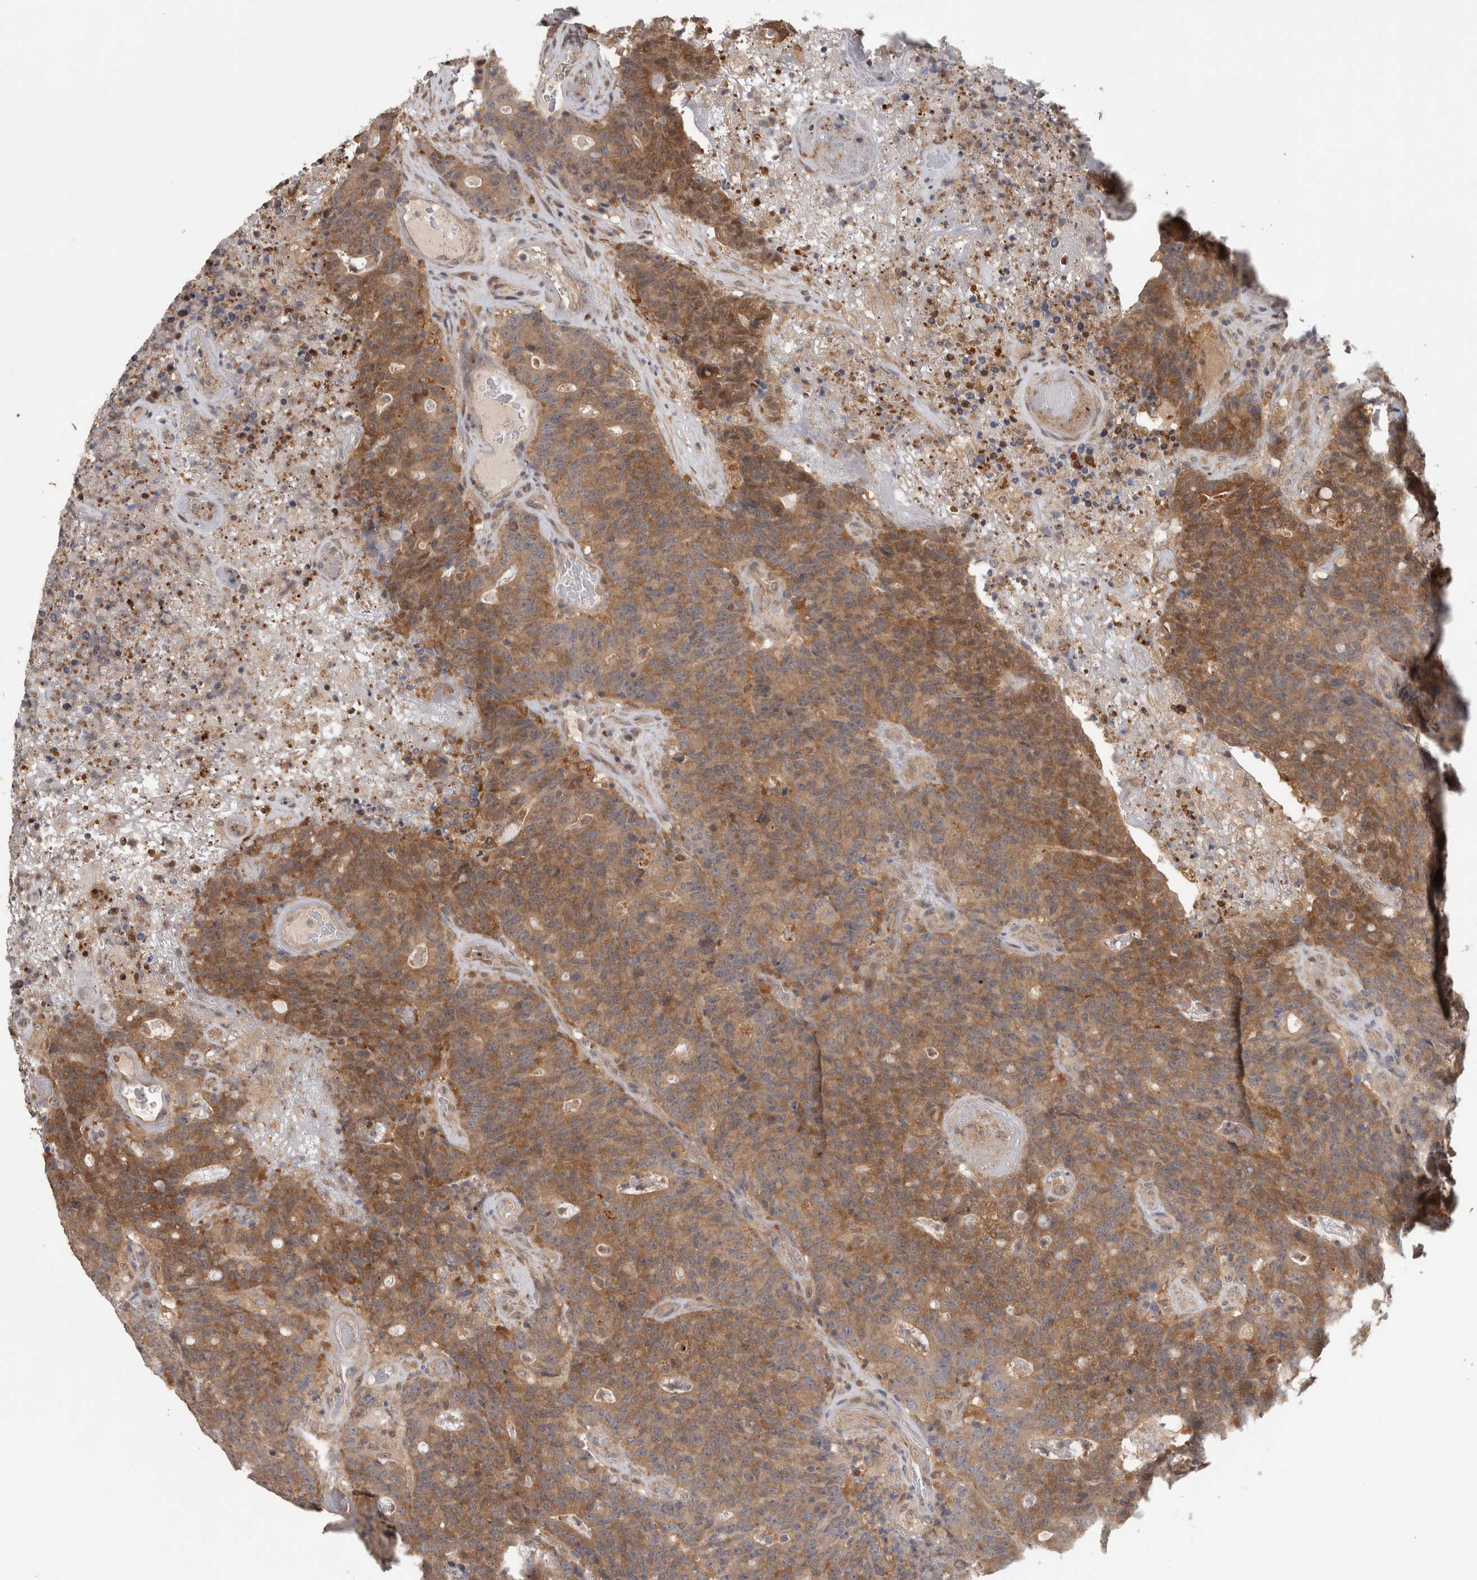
{"staining": {"intensity": "moderate", "quantity": ">75%", "location": "cytoplasmic/membranous"}, "tissue": "colorectal cancer", "cell_type": "Tumor cells", "image_type": "cancer", "snomed": [{"axis": "morphology", "description": "Normal tissue, NOS"}, {"axis": "morphology", "description": "Adenocarcinoma, NOS"}, {"axis": "topography", "description": "Colon"}], "caption": "Immunohistochemistry micrograph of adenocarcinoma (colorectal) stained for a protein (brown), which reveals medium levels of moderate cytoplasmic/membranous staining in approximately >75% of tumor cells.", "gene": "PIGP", "patient": {"sex": "female", "age": 75}}